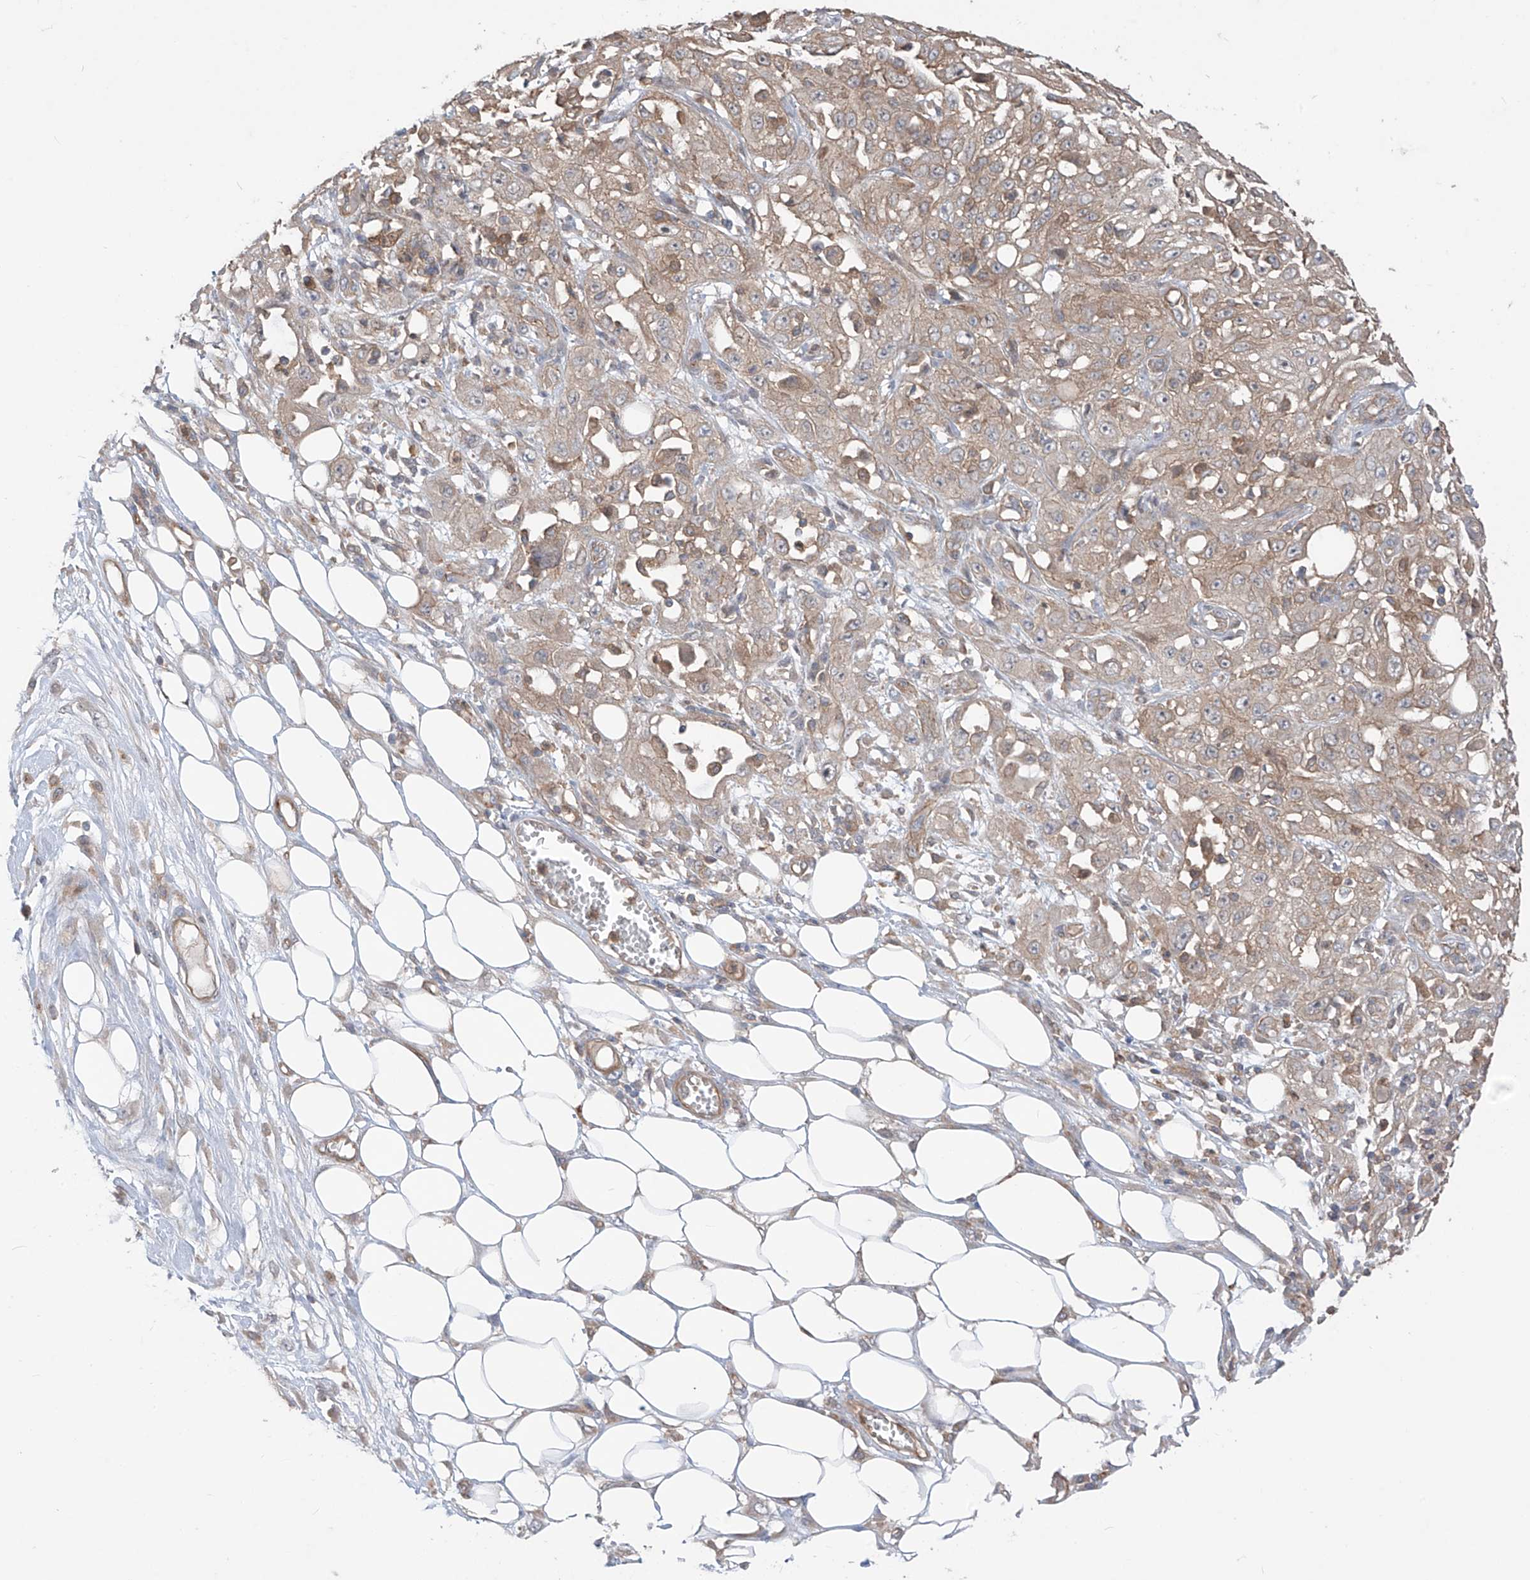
{"staining": {"intensity": "moderate", "quantity": "25%-75%", "location": "cytoplasmic/membranous"}, "tissue": "skin cancer", "cell_type": "Tumor cells", "image_type": "cancer", "snomed": [{"axis": "morphology", "description": "Squamous cell carcinoma, NOS"}, {"axis": "morphology", "description": "Squamous cell carcinoma, metastatic, NOS"}, {"axis": "topography", "description": "Skin"}, {"axis": "topography", "description": "Lymph node"}], "caption": "A brown stain labels moderate cytoplasmic/membranous positivity of a protein in human skin cancer (metastatic squamous cell carcinoma) tumor cells.", "gene": "TRMU", "patient": {"sex": "male", "age": 75}}